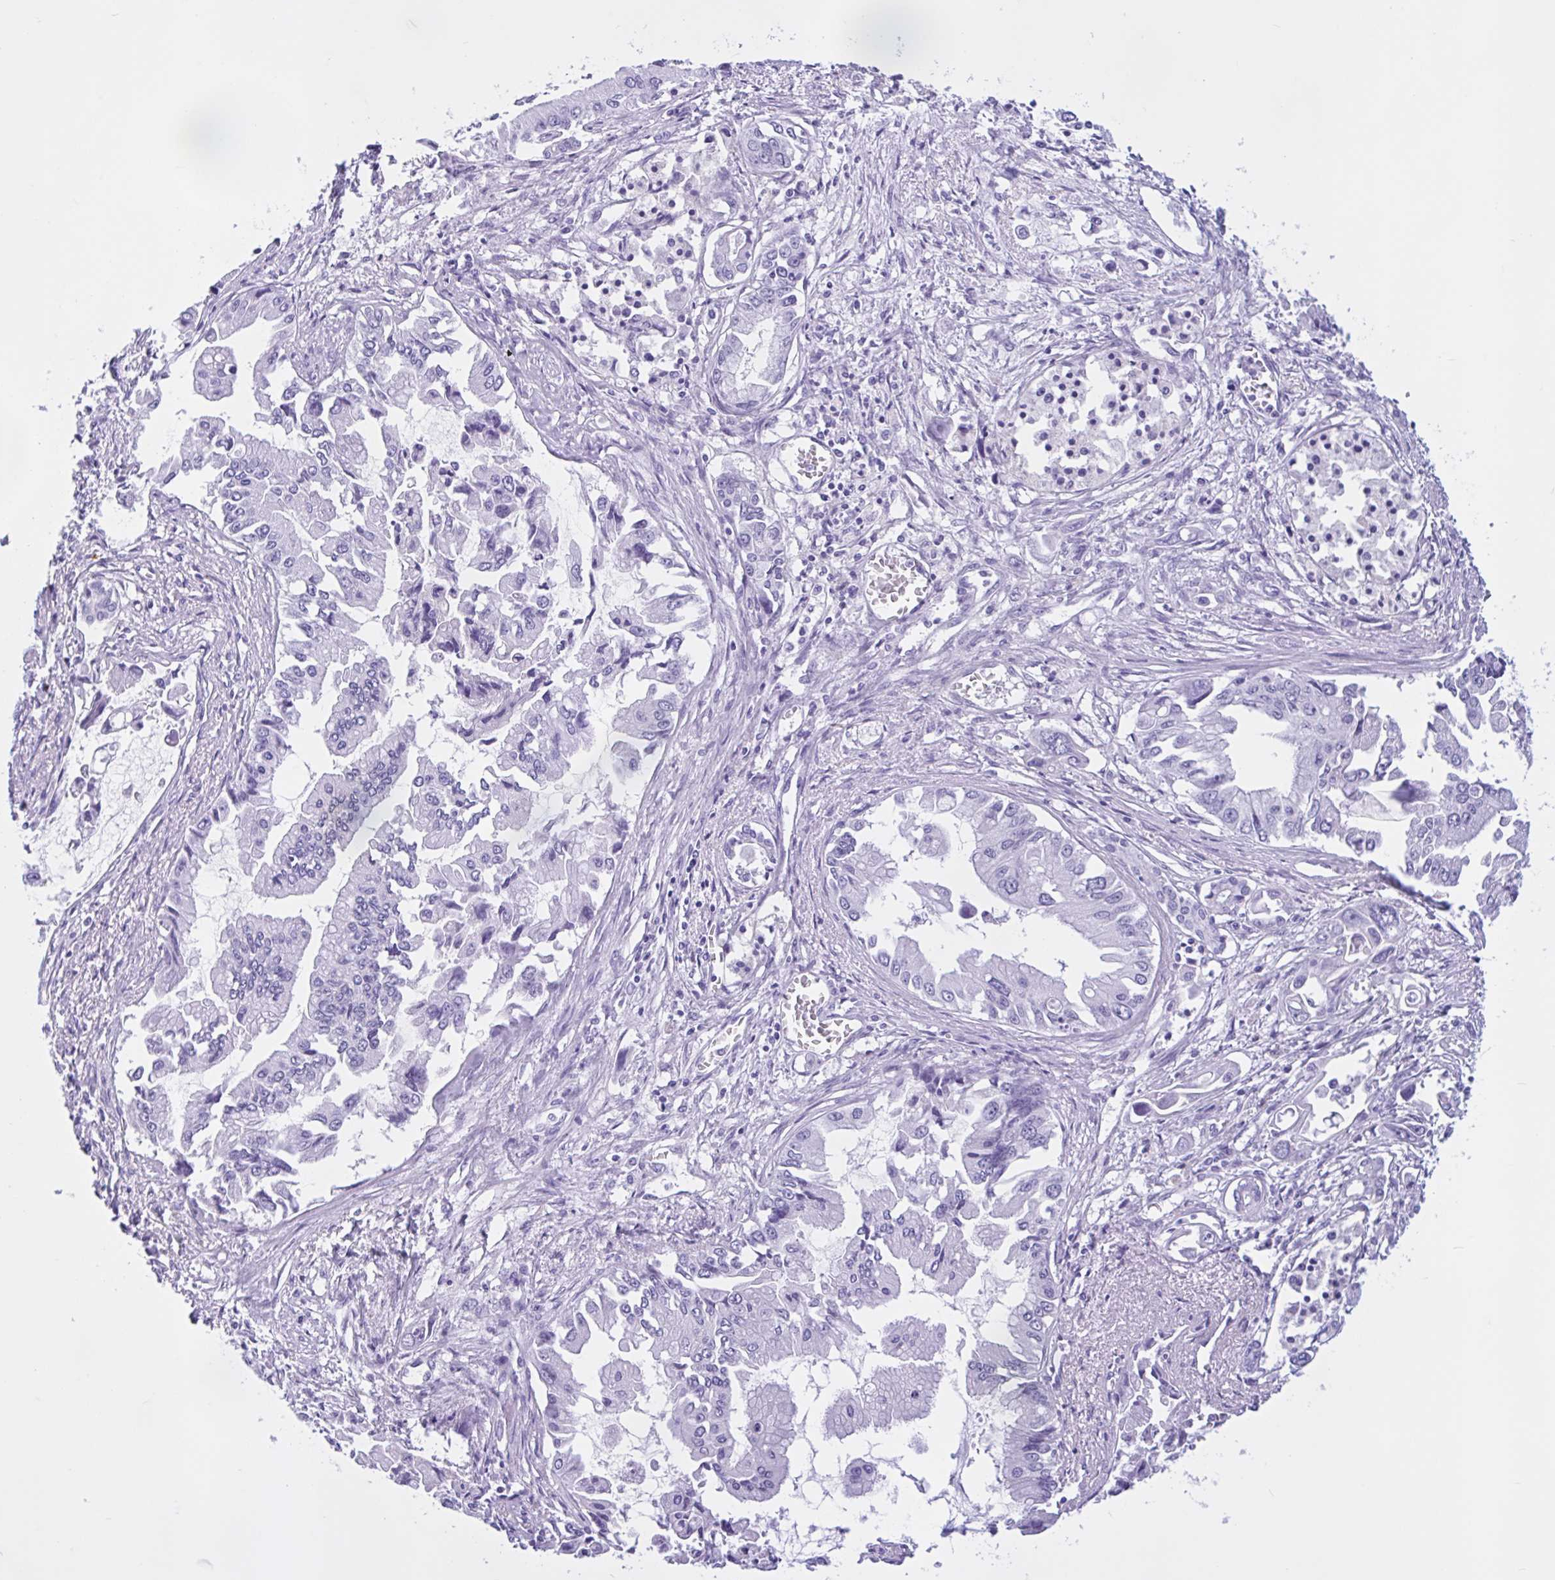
{"staining": {"intensity": "negative", "quantity": "none", "location": "none"}, "tissue": "pancreatic cancer", "cell_type": "Tumor cells", "image_type": "cancer", "snomed": [{"axis": "morphology", "description": "Adenocarcinoma, NOS"}, {"axis": "topography", "description": "Pancreas"}], "caption": "A high-resolution image shows immunohistochemistry staining of pancreatic cancer (adenocarcinoma), which displays no significant staining in tumor cells.", "gene": "ZNF319", "patient": {"sex": "male", "age": 84}}